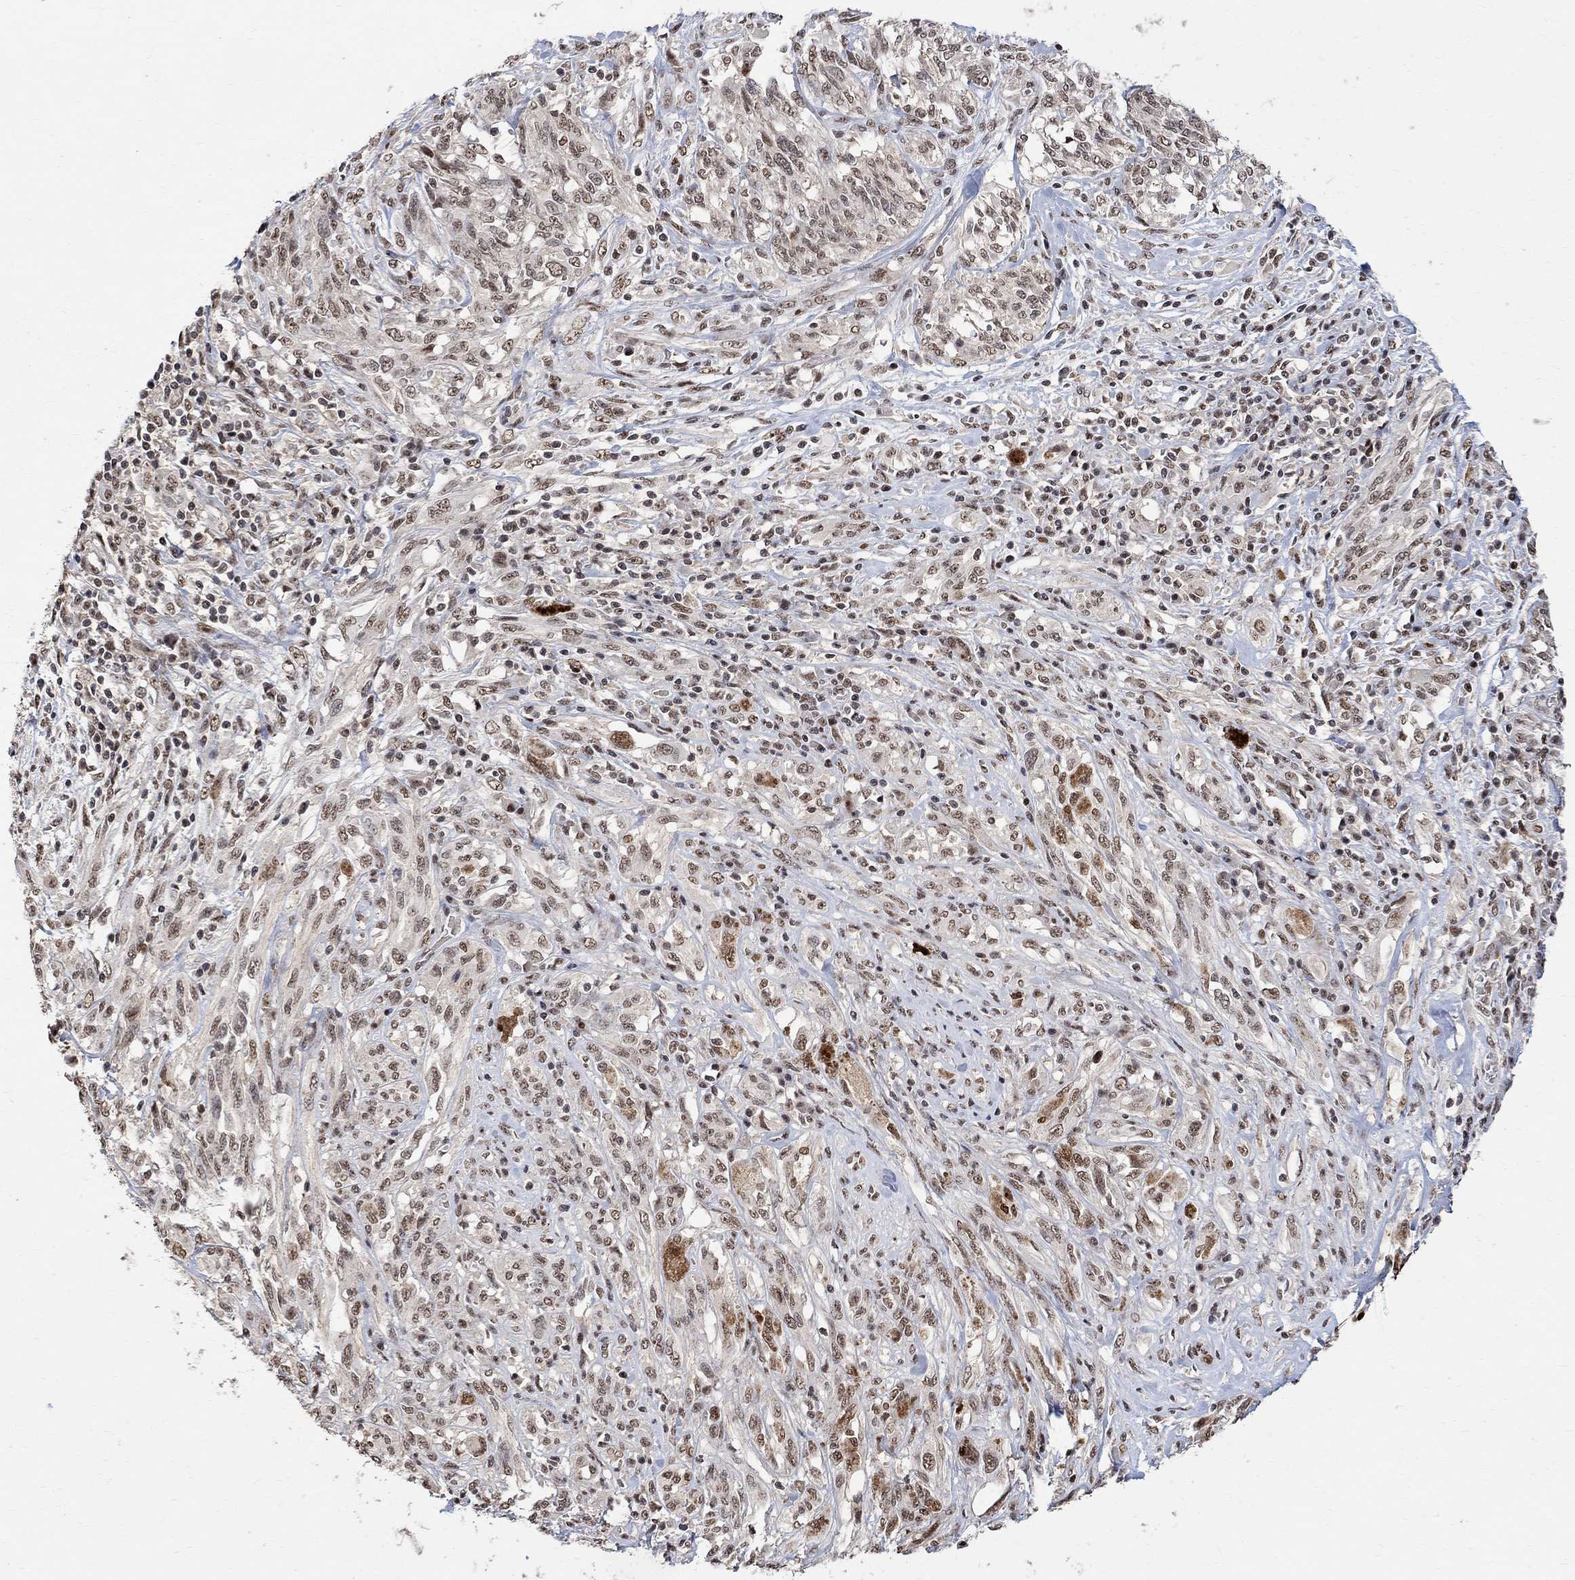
{"staining": {"intensity": "moderate", "quantity": "<25%", "location": "nuclear"}, "tissue": "melanoma", "cell_type": "Tumor cells", "image_type": "cancer", "snomed": [{"axis": "morphology", "description": "Malignant melanoma, NOS"}, {"axis": "topography", "description": "Skin"}], "caption": "Immunohistochemical staining of human malignant melanoma shows moderate nuclear protein positivity in approximately <25% of tumor cells. The staining was performed using DAB to visualize the protein expression in brown, while the nuclei were stained in blue with hematoxylin (Magnification: 20x).", "gene": "E4F1", "patient": {"sex": "female", "age": 91}}